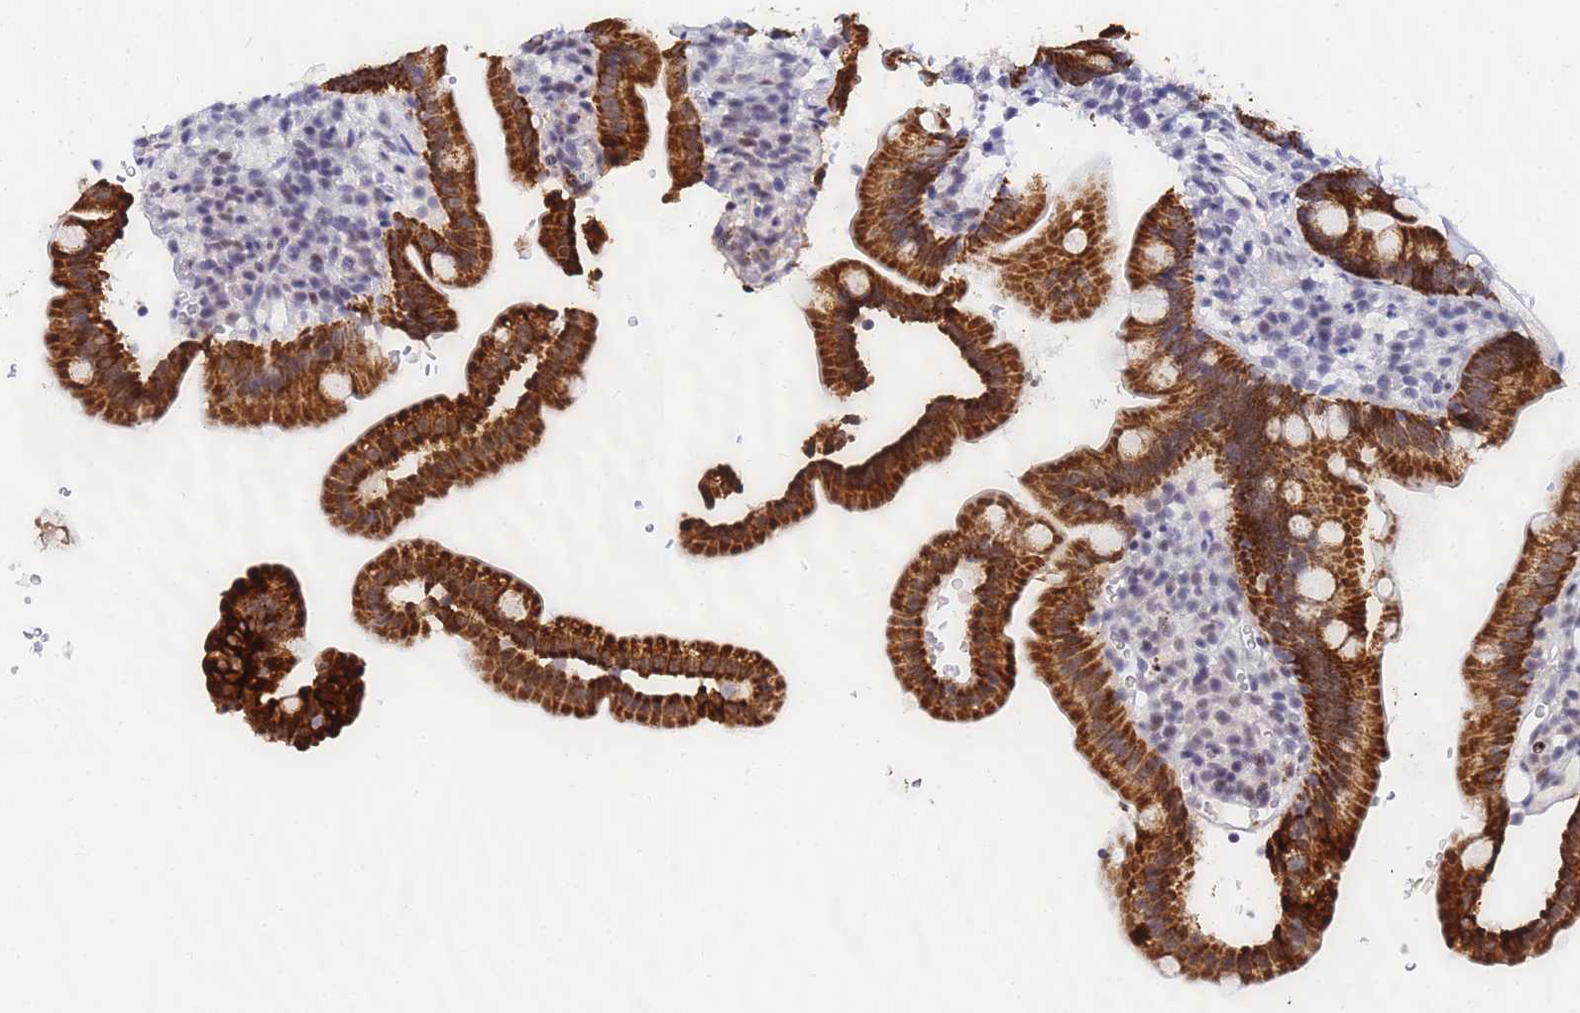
{"staining": {"intensity": "strong", "quantity": ">75%", "location": "cytoplasmic/membranous,nuclear"}, "tissue": "duodenum", "cell_type": "Glandular cells", "image_type": "normal", "snomed": [{"axis": "morphology", "description": "Normal tissue, NOS"}, {"axis": "topography", "description": "Duodenum"}], "caption": "The image demonstrates immunohistochemical staining of unremarkable duodenum. There is strong cytoplasmic/membranous,nuclear positivity is present in about >75% of glandular cells. The protein of interest is shown in brown color, while the nuclei are stained blue.", "gene": "CKMT1A", "patient": {"sex": "female", "age": 67}}